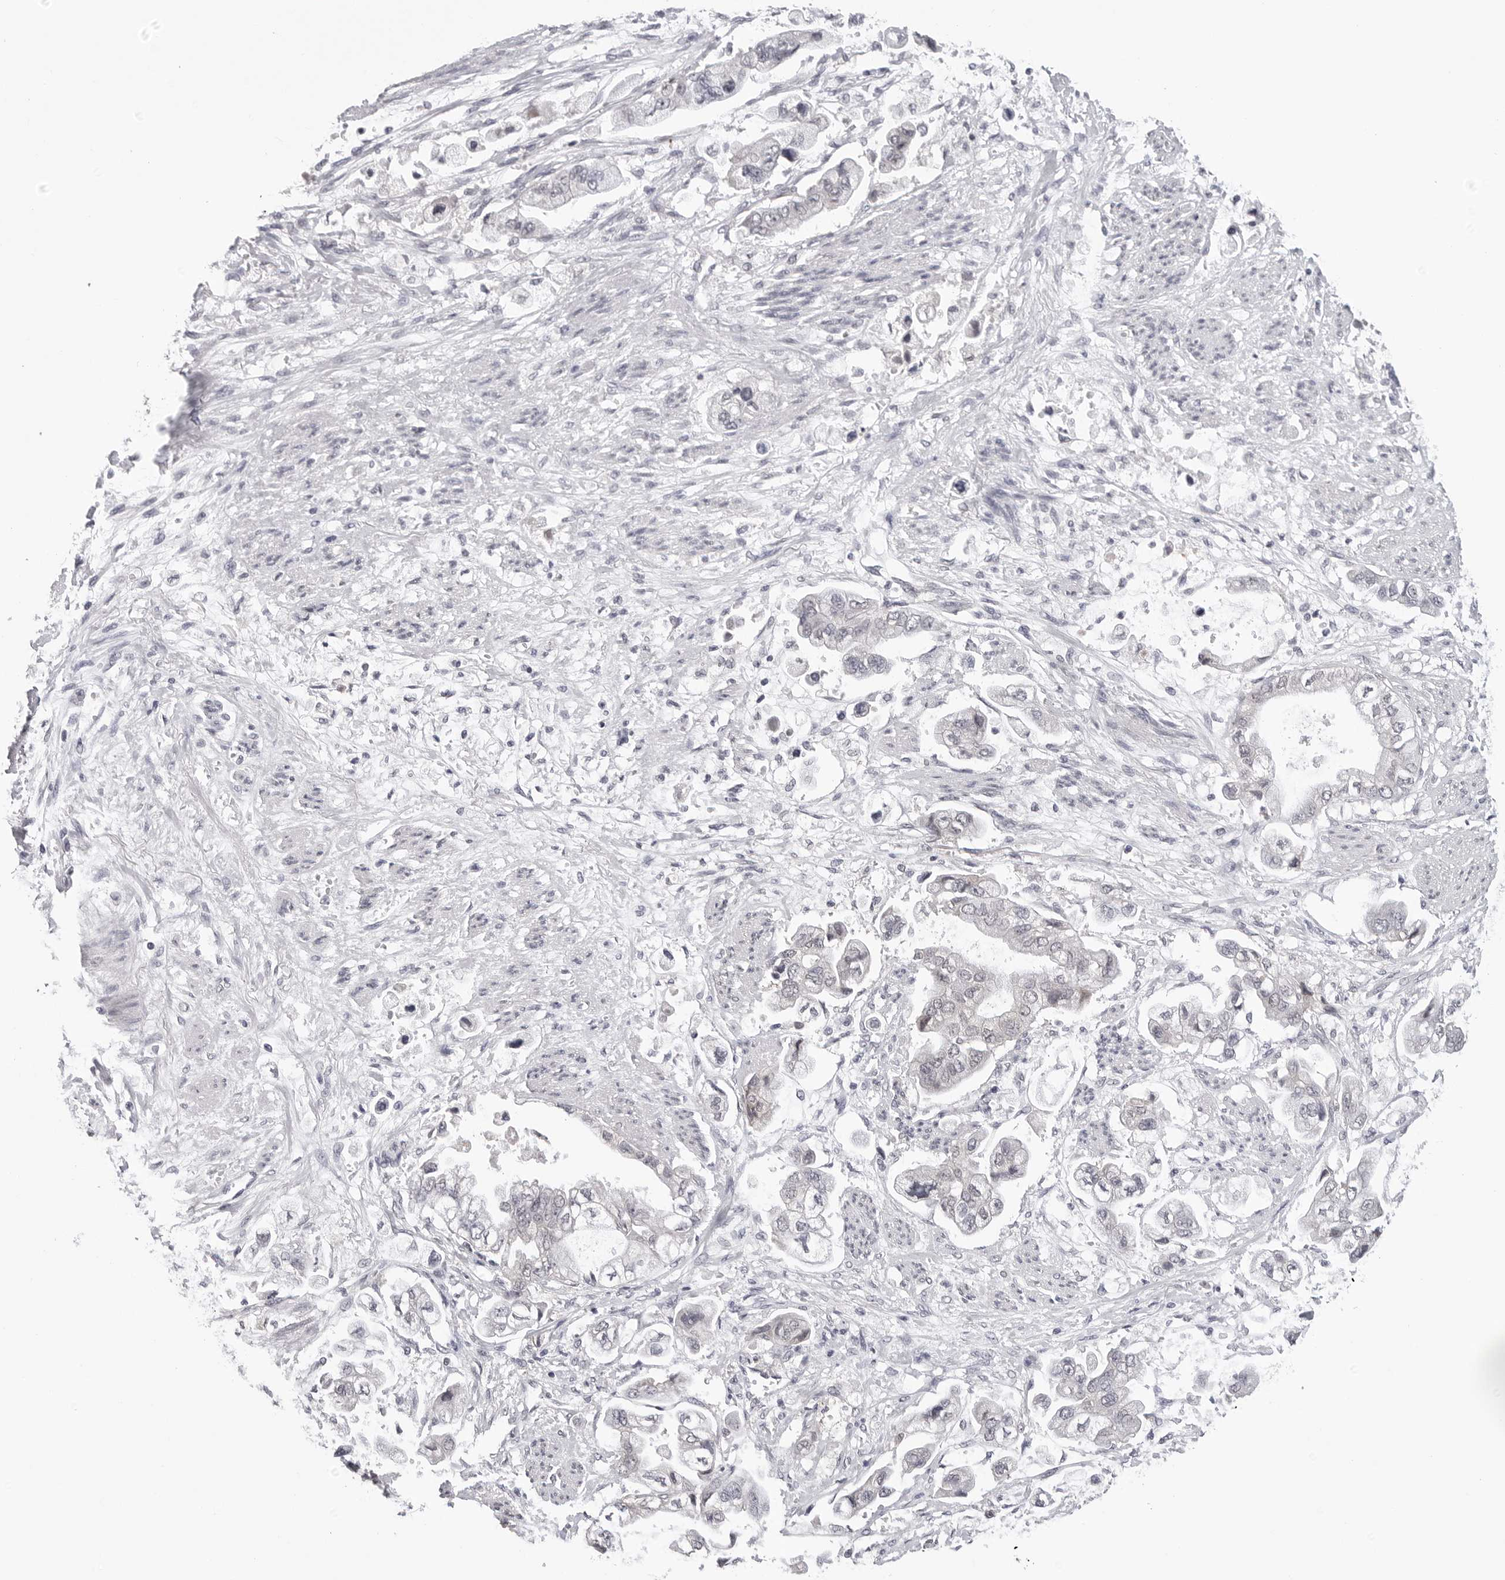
{"staining": {"intensity": "negative", "quantity": "none", "location": "none"}, "tissue": "stomach cancer", "cell_type": "Tumor cells", "image_type": "cancer", "snomed": [{"axis": "morphology", "description": "Adenocarcinoma, NOS"}, {"axis": "topography", "description": "Stomach"}], "caption": "A high-resolution histopathology image shows IHC staining of adenocarcinoma (stomach), which exhibits no significant positivity in tumor cells. (DAB immunohistochemistry with hematoxylin counter stain).", "gene": "CDK20", "patient": {"sex": "male", "age": 62}}